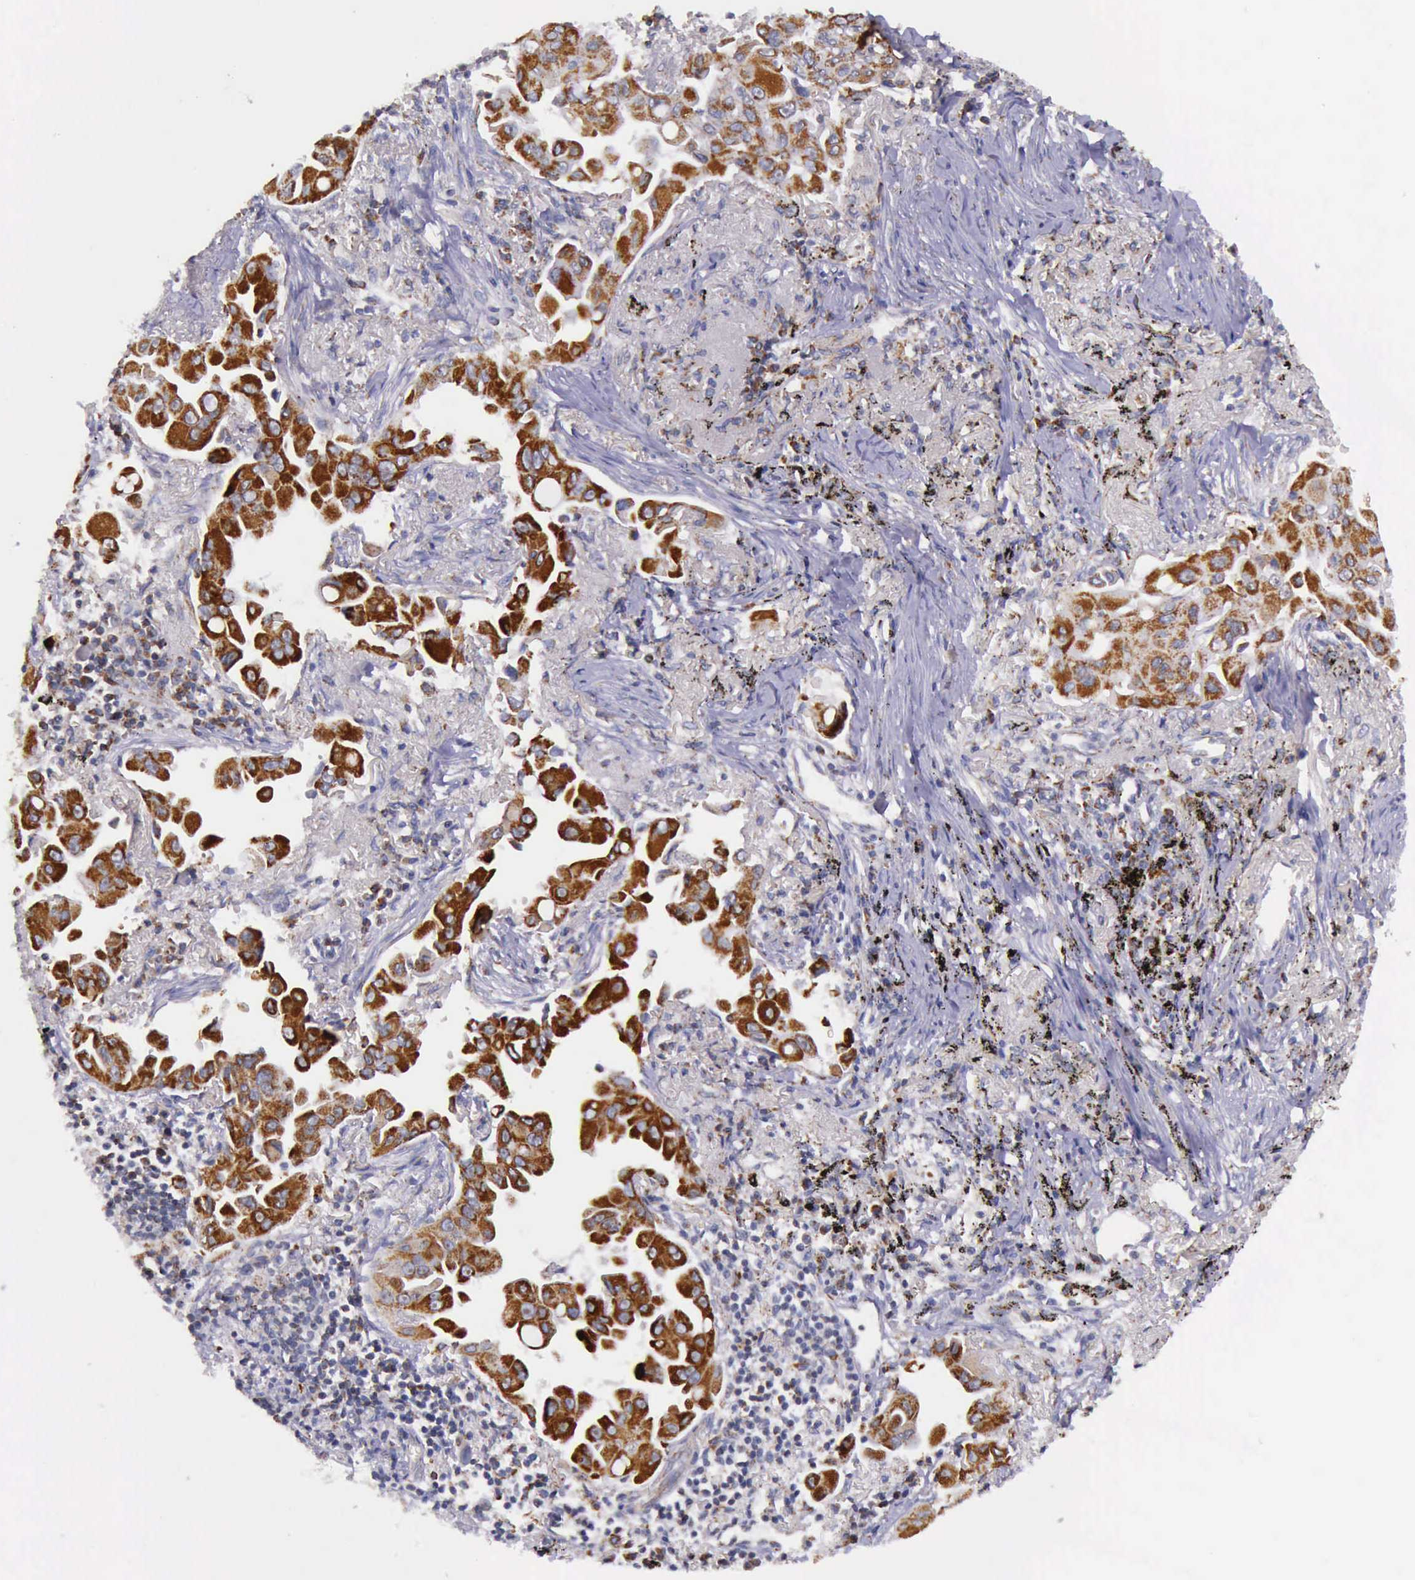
{"staining": {"intensity": "strong", "quantity": ">75%", "location": "cytoplasmic/membranous"}, "tissue": "lung cancer", "cell_type": "Tumor cells", "image_type": "cancer", "snomed": [{"axis": "morphology", "description": "Adenocarcinoma, NOS"}, {"axis": "topography", "description": "Lung"}], "caption": "Strong cytoplasmic/membranous positivity for a protein is appreciated in approximately >75% of tumor cells of adenocarcinoma (lung) using immunohistochemistry (IHC).", "gene": "TXN2", "patient": {"sex": "male", "age": 68}}